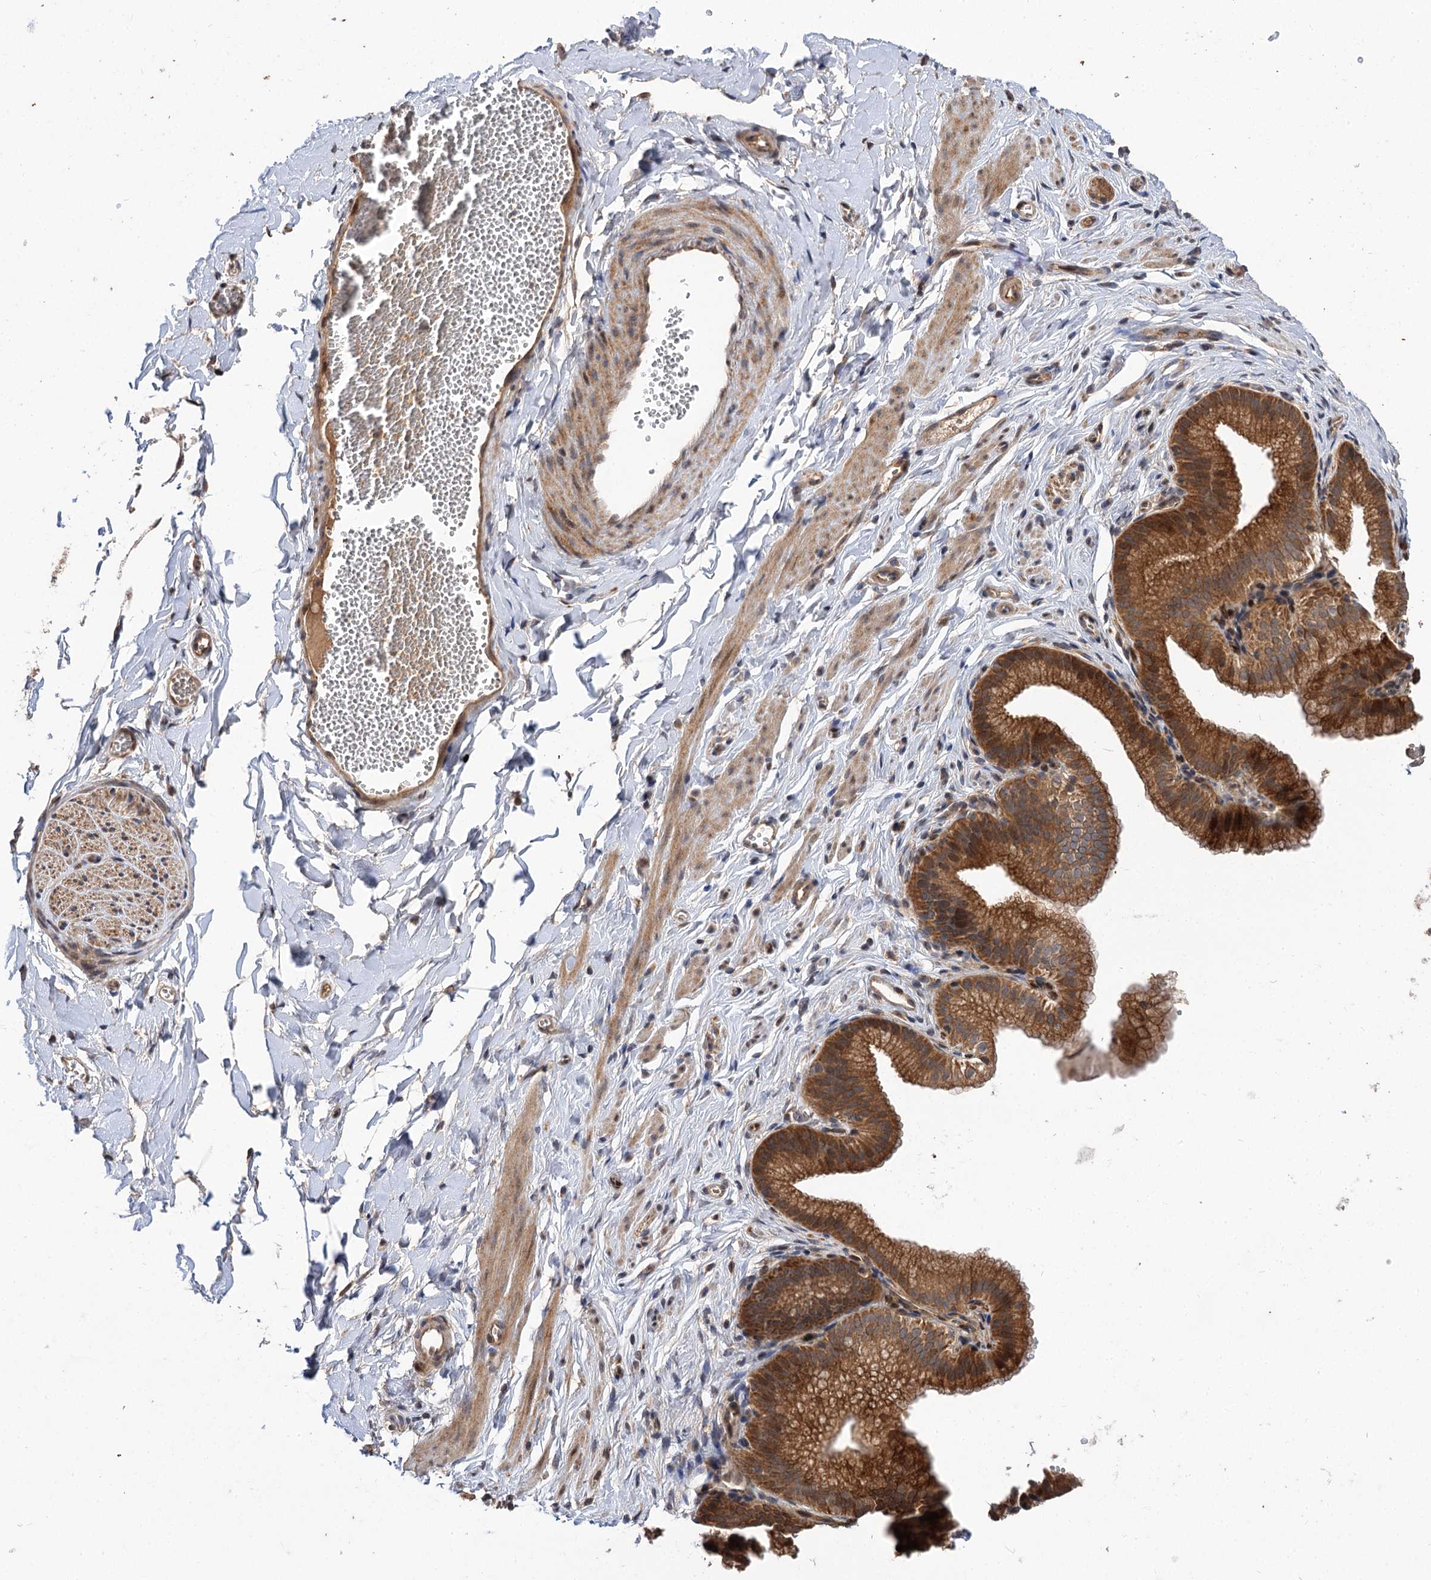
{"staining": {"intensity": "moderate", "quantity": ">75%", "location": "cytoplasmic/membranous"}, "tissue": "adipose tissue", "cell_type": "Adipocytes", "image_type": "normal", "snomed": [{"axis": "morphology", "description": "Normal tissue, NOS"}, {"axis": "topography", "description": "Gallbladder"}, {"axis": "topography", "description": "Peripheral nerve tissue"}], "caption": "Immunohistochemistry (IHC) micrograph of normal adipose tissue stained for a protein (brown), which shows medium levels of moderate cytoplasmic/membranous expression in about >75% of adipocytes.", "gene": "FBXW8", "patient": {"sex": "male", "age": 38}}